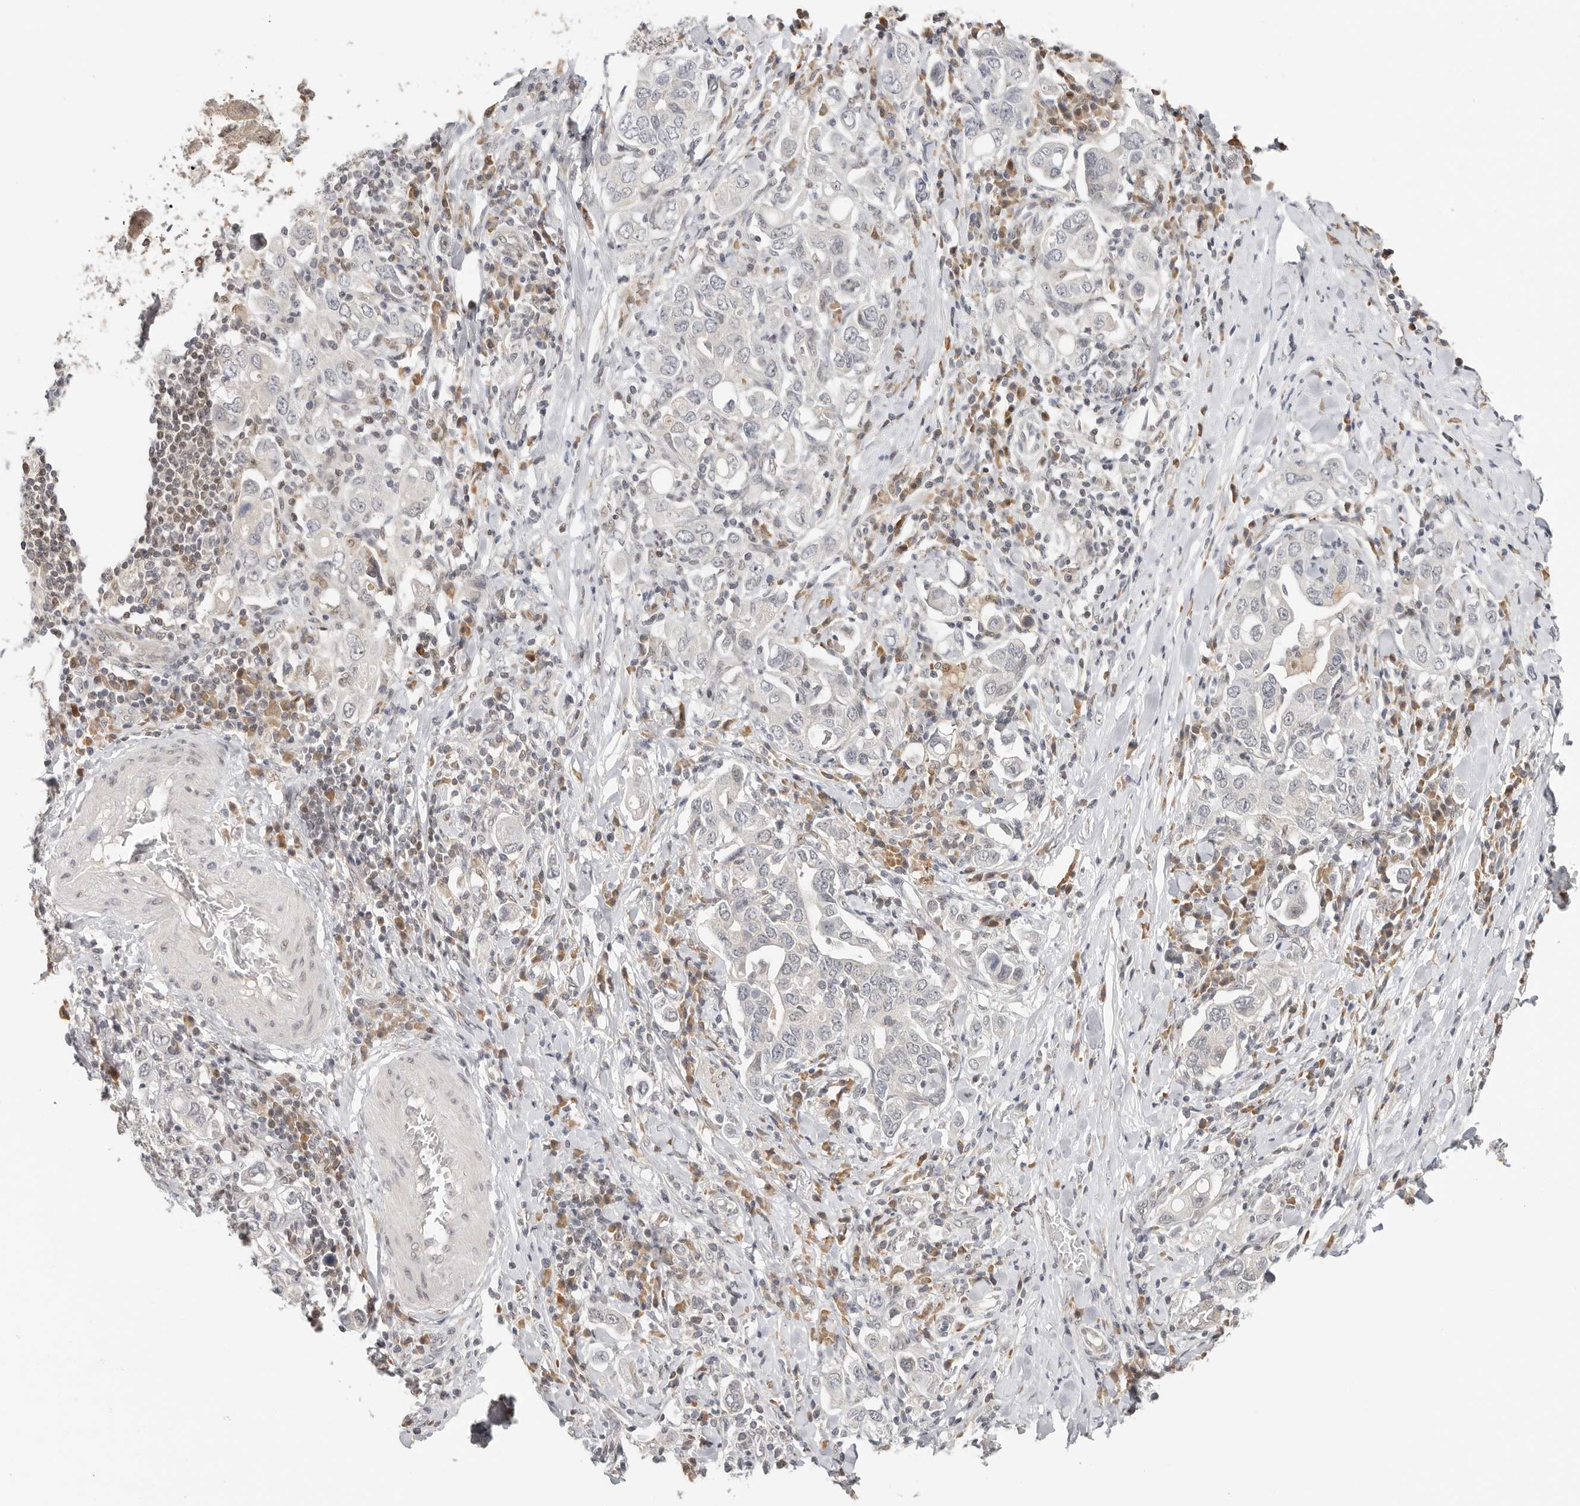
{"staining": {"intensity": "negative", "quantity": "none", "location": "none"}, "tissue": "stomach cancer", "cell_type": "Tumor cells", "image_type": "cancer", "snomed": [{"axis": "morphology", "description": "Adenocarcinoma, NOS"}, {"axis": "topography", "description": "Stomach, upper"}], "caption": "Adenocarcinoma (stomach) was stained to show a protein in brown. There is no significant expression in tumor cells.", "gene": "LARP7", "patient": {"sex": "male", "age": 62}}